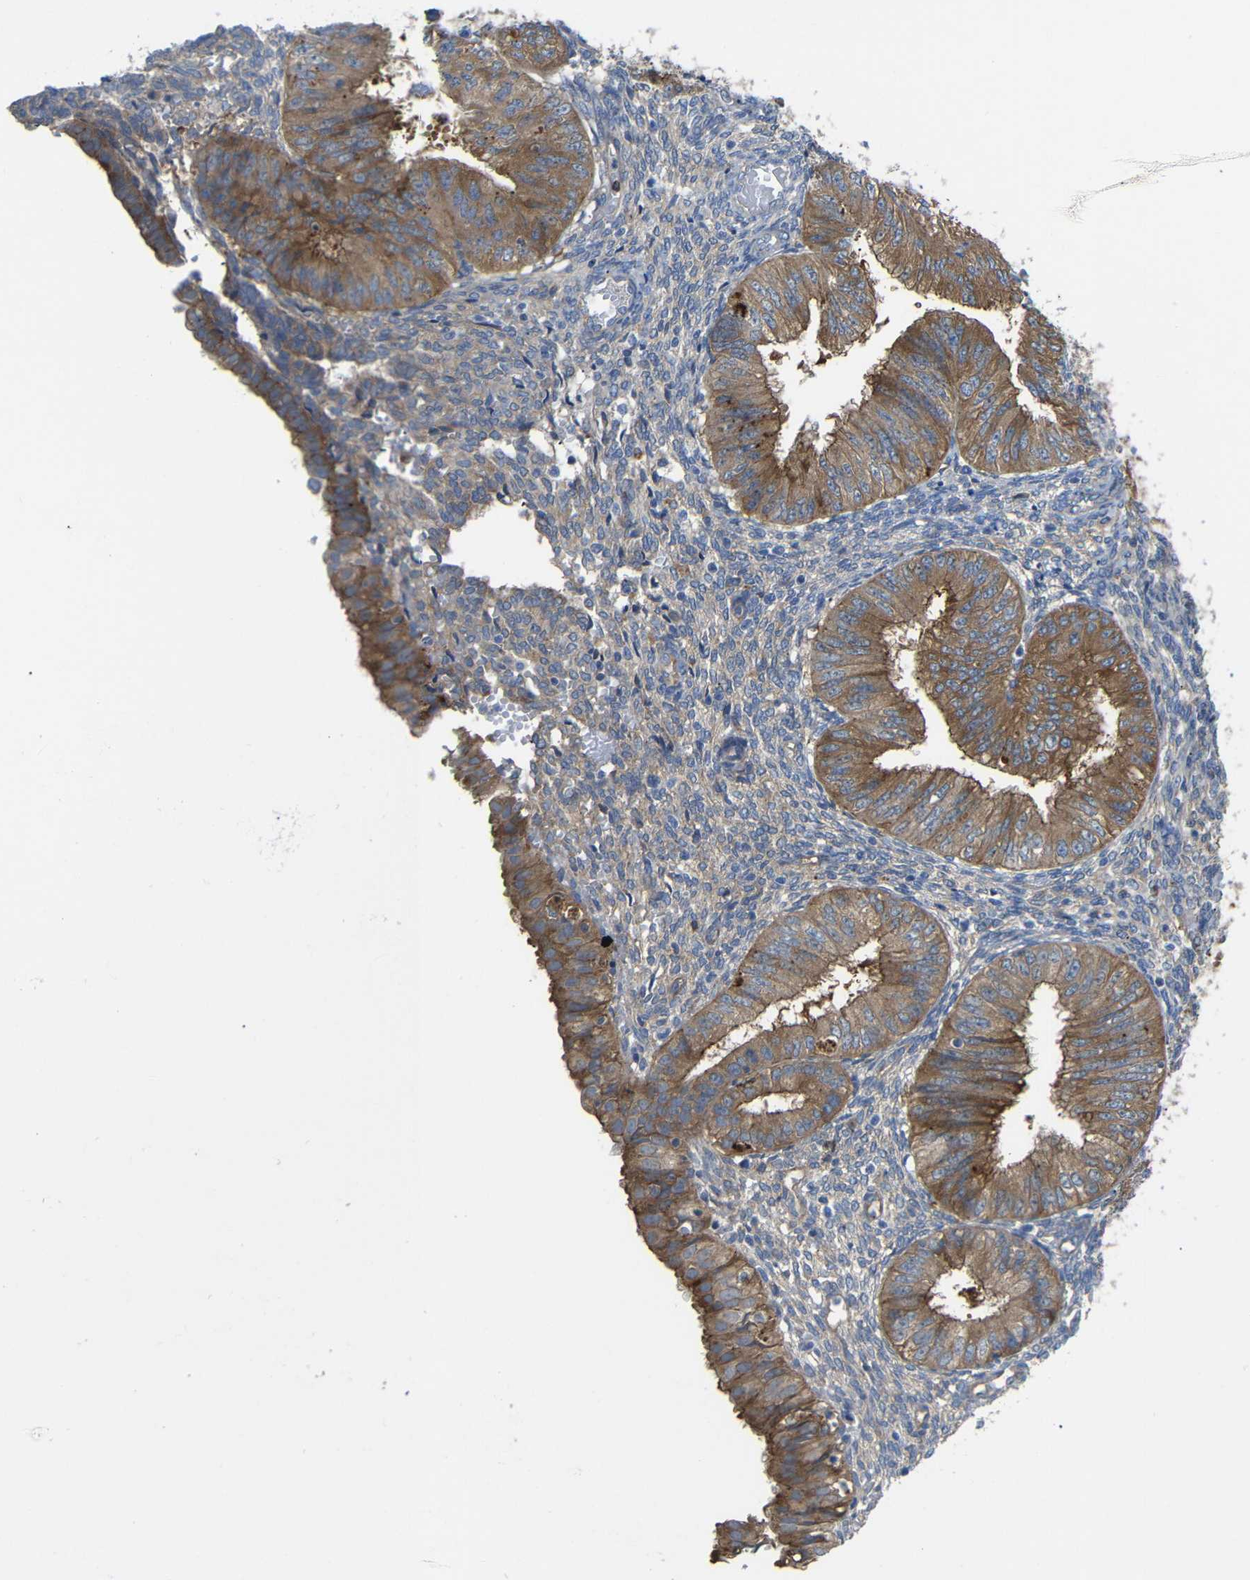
{"staining": {"intensity": "moderate", "quantity": ">75%", "location": "cytoplasmic/membranous"}, "tissue": "endometrial cancer", "cell_type": "Tumor cells", "image_type": "cancer", "snomed": [{"axis": "morphology", "description": "Normal tissue, NOS"}, {"axis": "morphology", "description": "Adenocarcinoma, NOS"}, {"axis": "topography", "description": "Endometrium"}], "caption": "The micrograph displays a brown stain indicating the presence of a protein in the cytoplasmic/membranous of tumor cells in endometrial adenocarcinoma.", "gene": "SYPL1", "patient": {"sex": "female", "age": 53}}